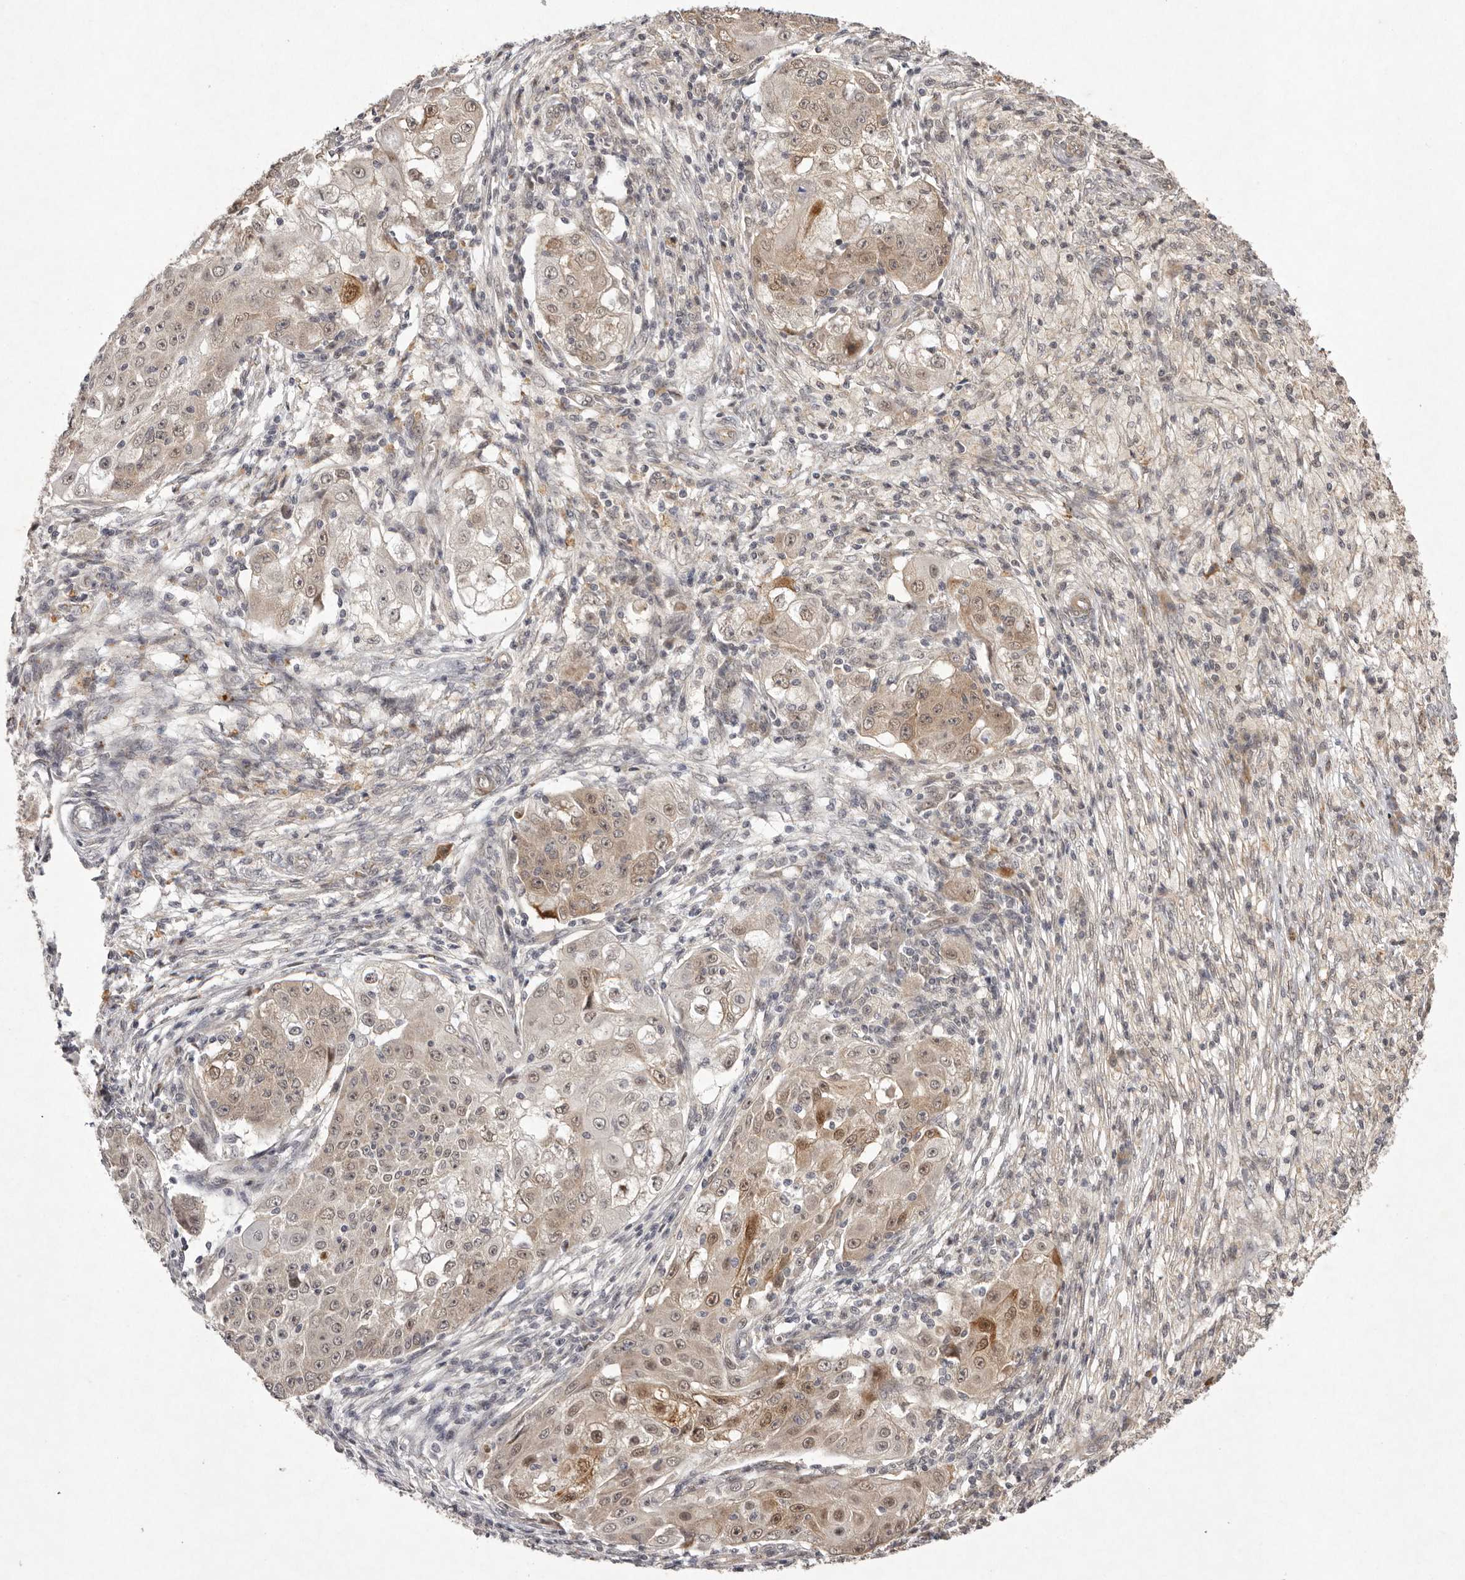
{"staining": {"intensity": "moderate", "quantity": "25%-75%", "location": "cytoplasmic/membranous,nuclear"}, "tissue": "ovarian cancer", "cell_type": "Tumor cells", "image_type": "cancer", "snomed": [{"axis": "morphology", "description": "Carcinoma, endometroid"}, {"axis": "topography", "description": "Ovary"}], "caption": "A photomicrograph of human ovarian endometroid carcinoma stained for a protein demonstrates moderate cytoplasmic/membranous and nuclear brown staining in tumor cells.", "gene": "BUD31", "patient": {"sex": "female", "age": 42}}